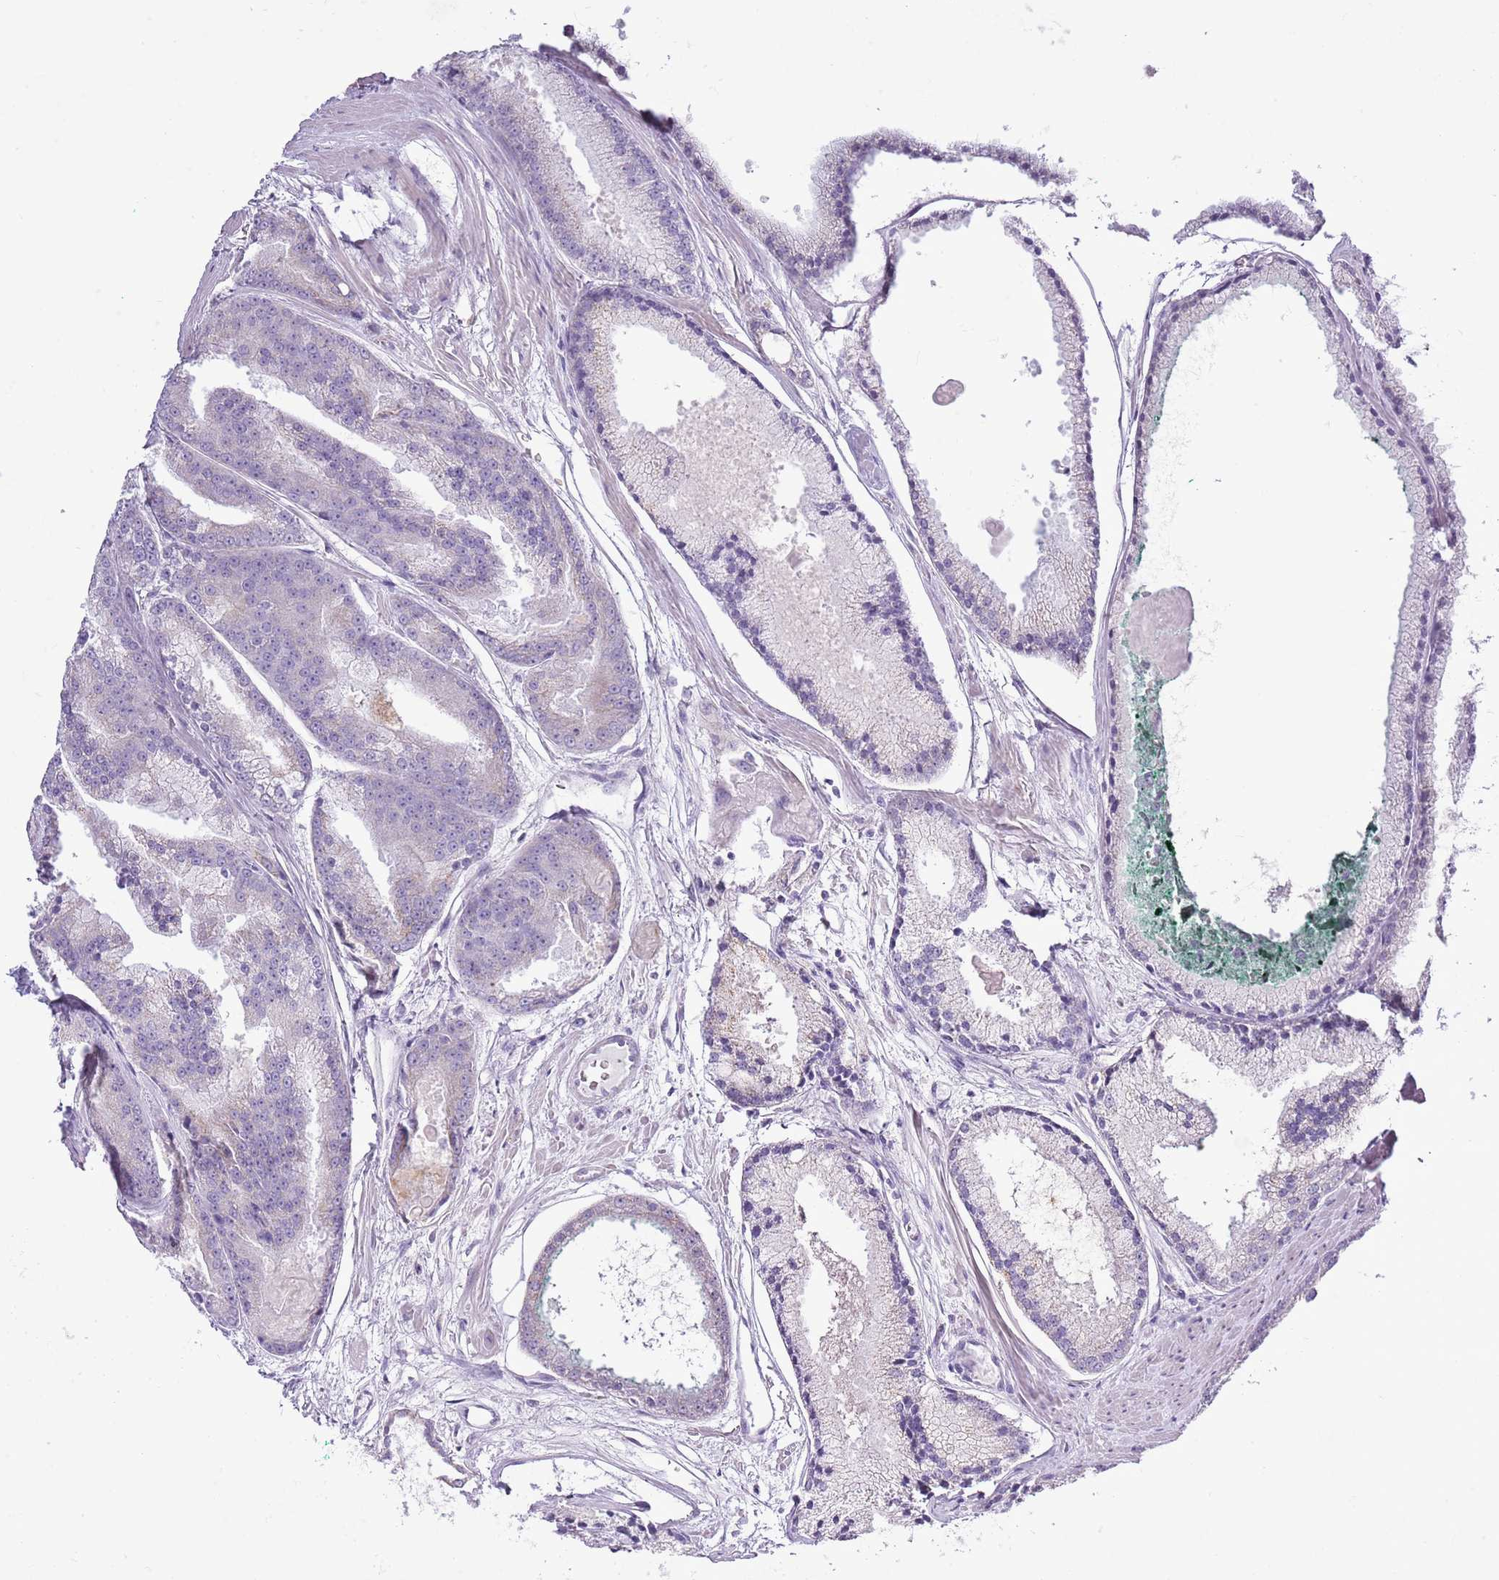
{"staining": {"intensity": "negative", "quantity": "none", "location": "none"}, "tissue": "prostate cancer", "cell_type": "Tumor cells", "image_type": "cancer", "snomed": [{"axis": "morphology", "description": "Adenocarcinoma, High grade"}, {"axis": "topography", "description": "Prostate"}], "caption": "IHC photomicrograph of neoplastic tissue: prostate cancer stained with DAB (3,3'-diaminobenzidine) shows no significant protein expression in tumor cells.", "gene": "SLC23A1", "patient": {"sex": "male", "age": 61}}